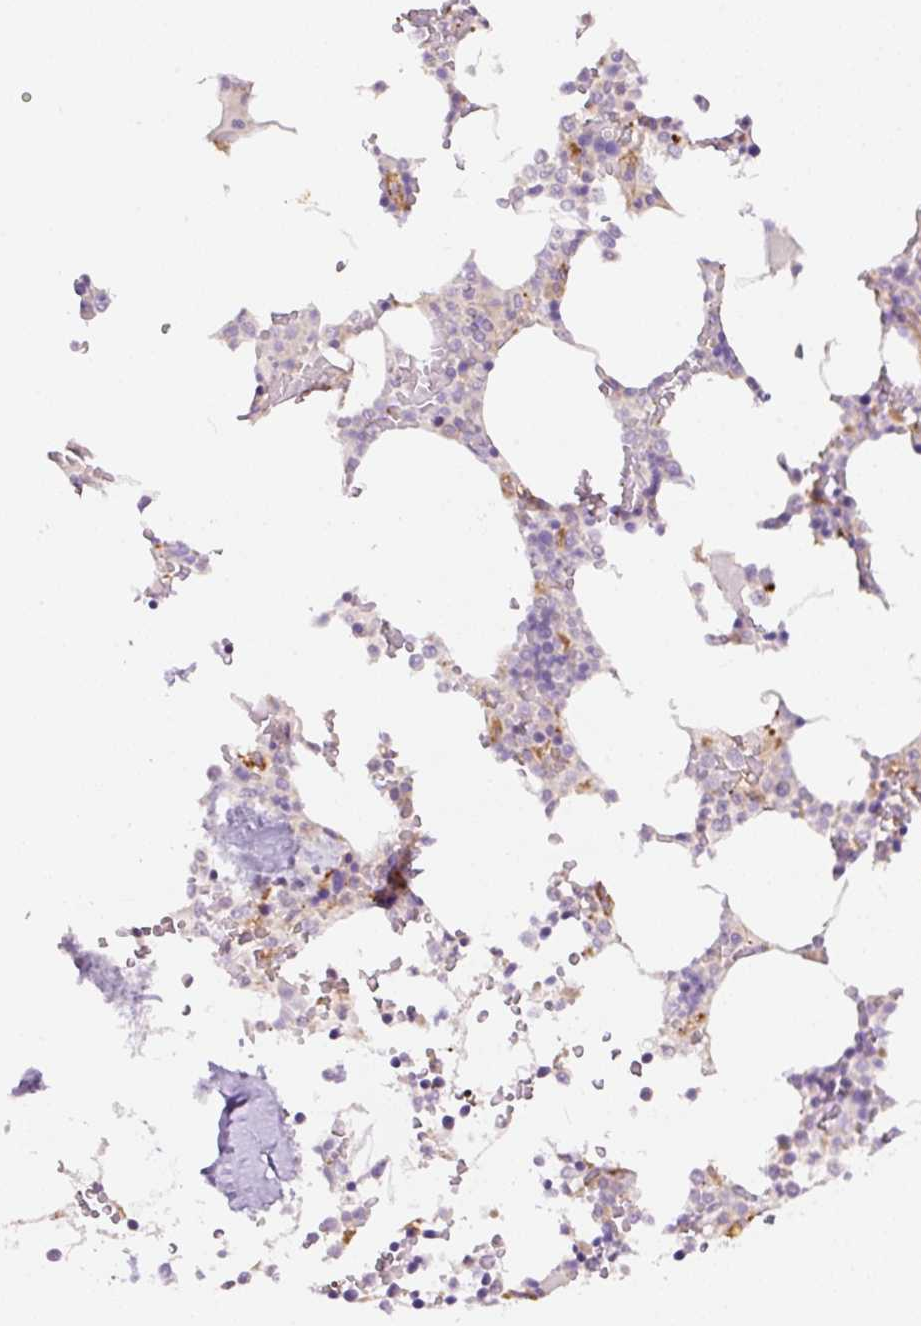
{"staining": {"intensity": "negative", "quantity": "none", "location": "none"}, "tissue": "bone marrow", "cell_type": "Hematopoietic cells", "image_type": "normal", "snomed": [{"axis": "morphology", "description": "Normal tissue, NOS"}, {"axis": "topography", "description": "Bone marrow"}], "caption": "A high-resolution image shows immunohistochemistry (IHC) staining of benign bone marrow, which shows no significant expression in hematopoietic cells.", "gene": "CEBPZOS", "patient": {"sex": "male", "age": 64}}